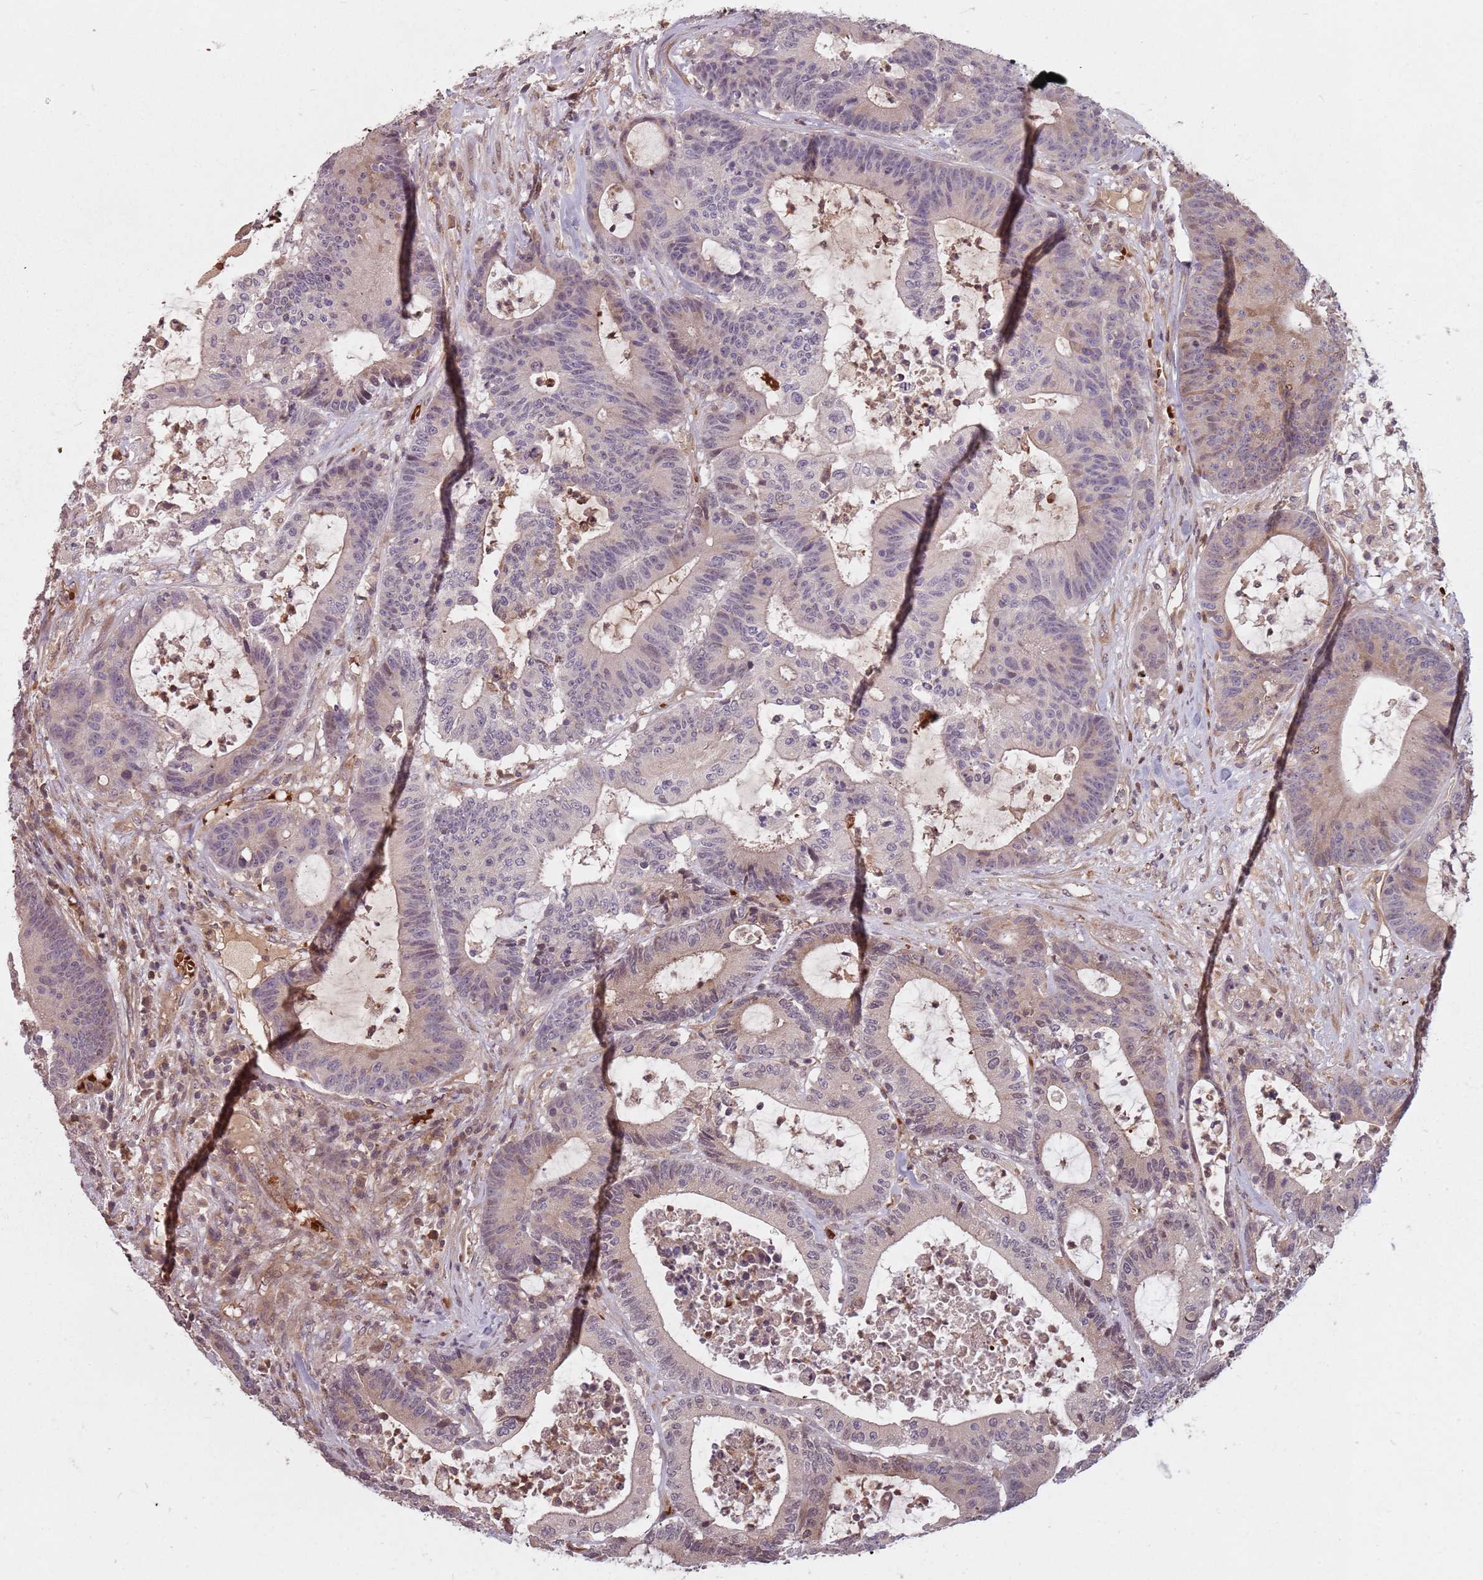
{"staining": {"intensity": "weak", "quantity": "25%-75%", "location": "cytoplasmic/membranous"}, "tissue": "colorectal cancer", "cell_type": "Tumor cells", "image_type": "cancer", "snomed": [{"axis": "morphology", "description": "Adenocarcinoma, NOS"}, {"axis": "topography", "description": "Colon"}], "caption": "Weak cytoplasmic/membranous expression for a protein is appreciated in about 25%-75% of tumor cells of colorectal cancer (adenocarcinoma) using immunohistochemistry (IHC).", "gene": "GPR180", "patient": {"sex": "female", "age": 84}}